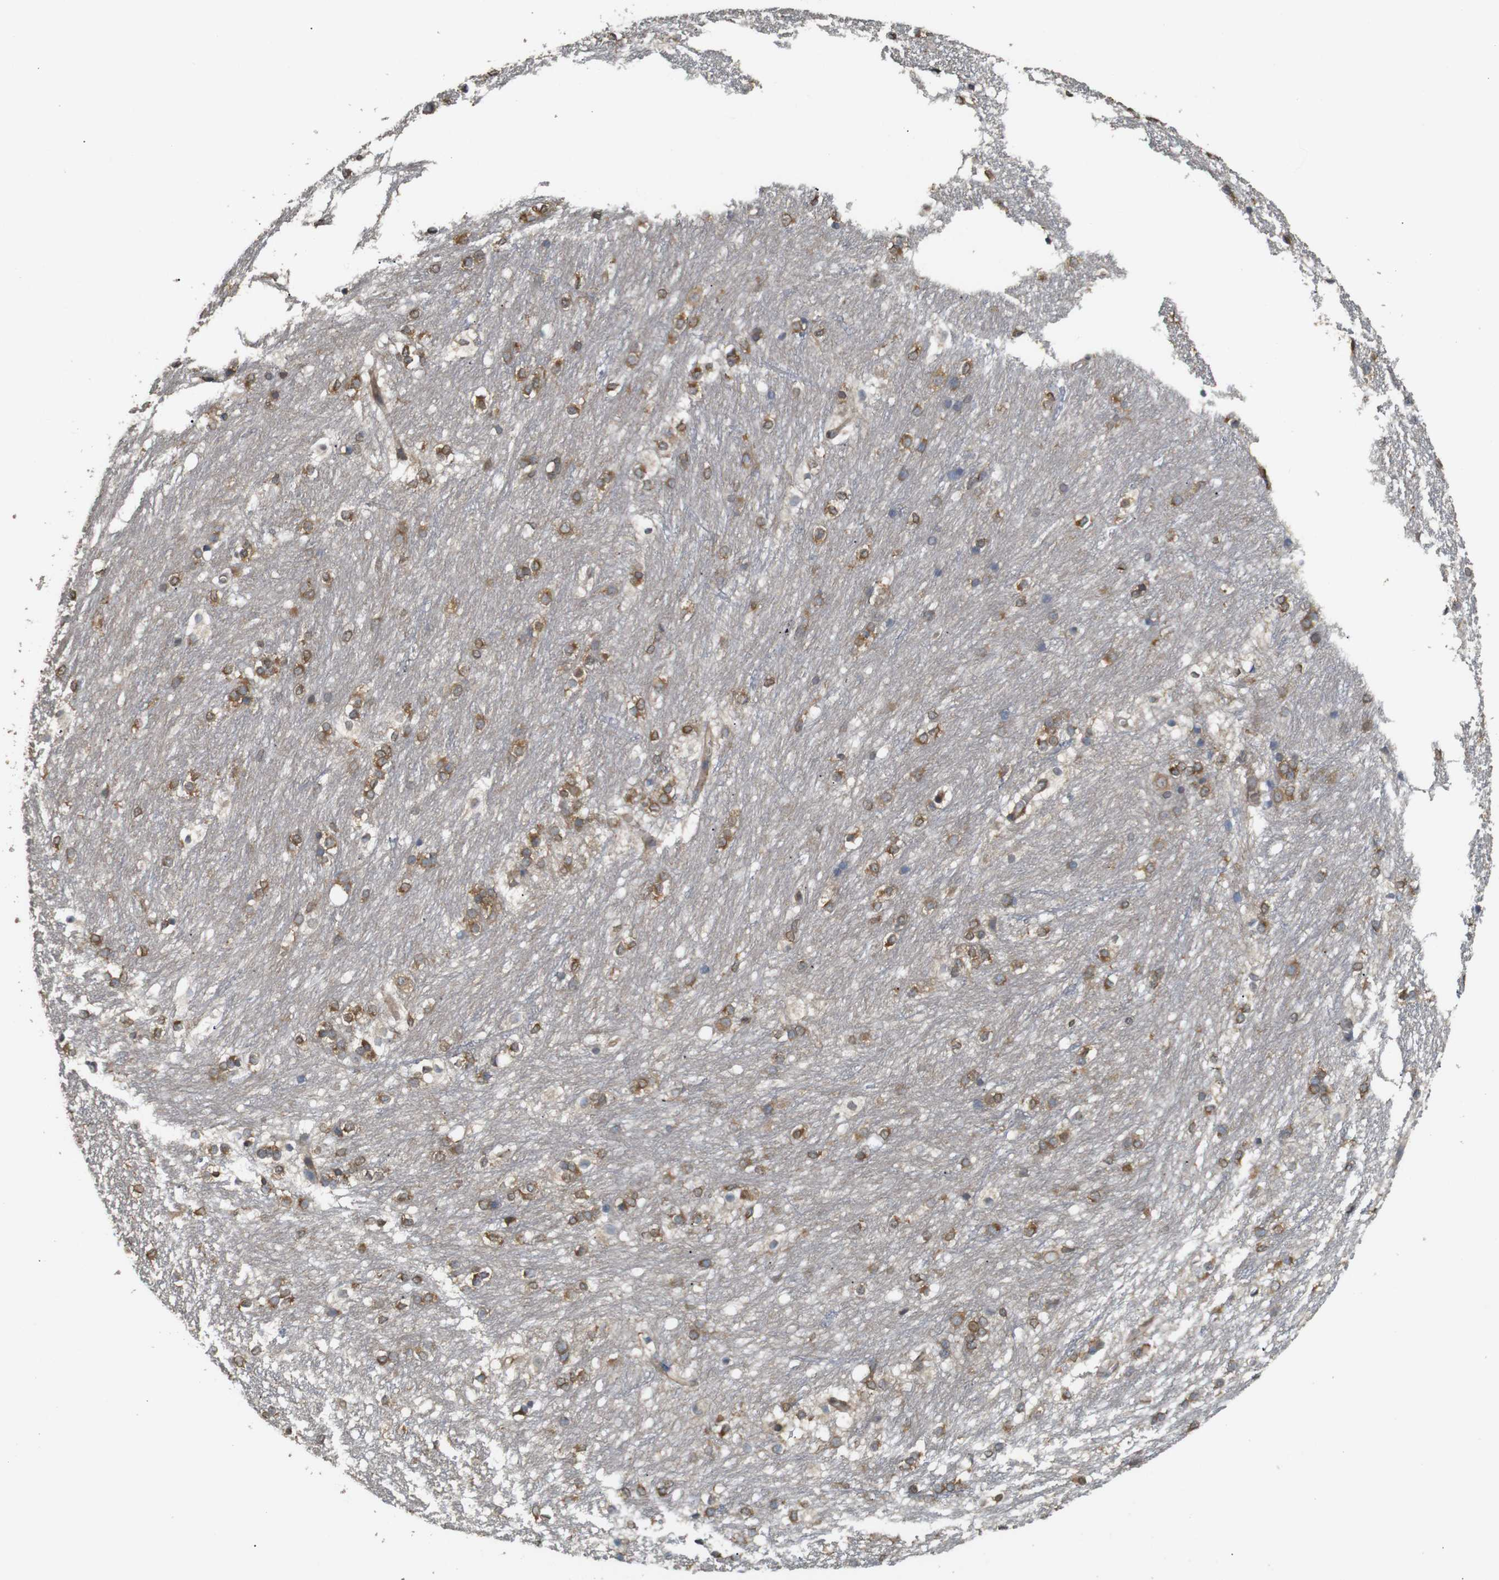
{"staining": {"intensity": "moderate", "quantity": "25%-75%", "location": "cytoplasmic/membranous"}, "tissue": "caudate", "cell_type": "Glial cells", "image_type": "normal", "snomed": [{"axis": "morphology", "description": "Normal tissue, NOS"}, {"axis": "topography", "description": "Lateral ventricle wall"}], "caption": "DAB (3,3'-diaminobenzidine) immunohistochemical staining of benign human caudate reveals moderate cytoplasmic/membranous protein expression in approximately 25%-75% of glial cells.", "gene": "KSR1", "patient": {"sex": "female", "age": 19}}